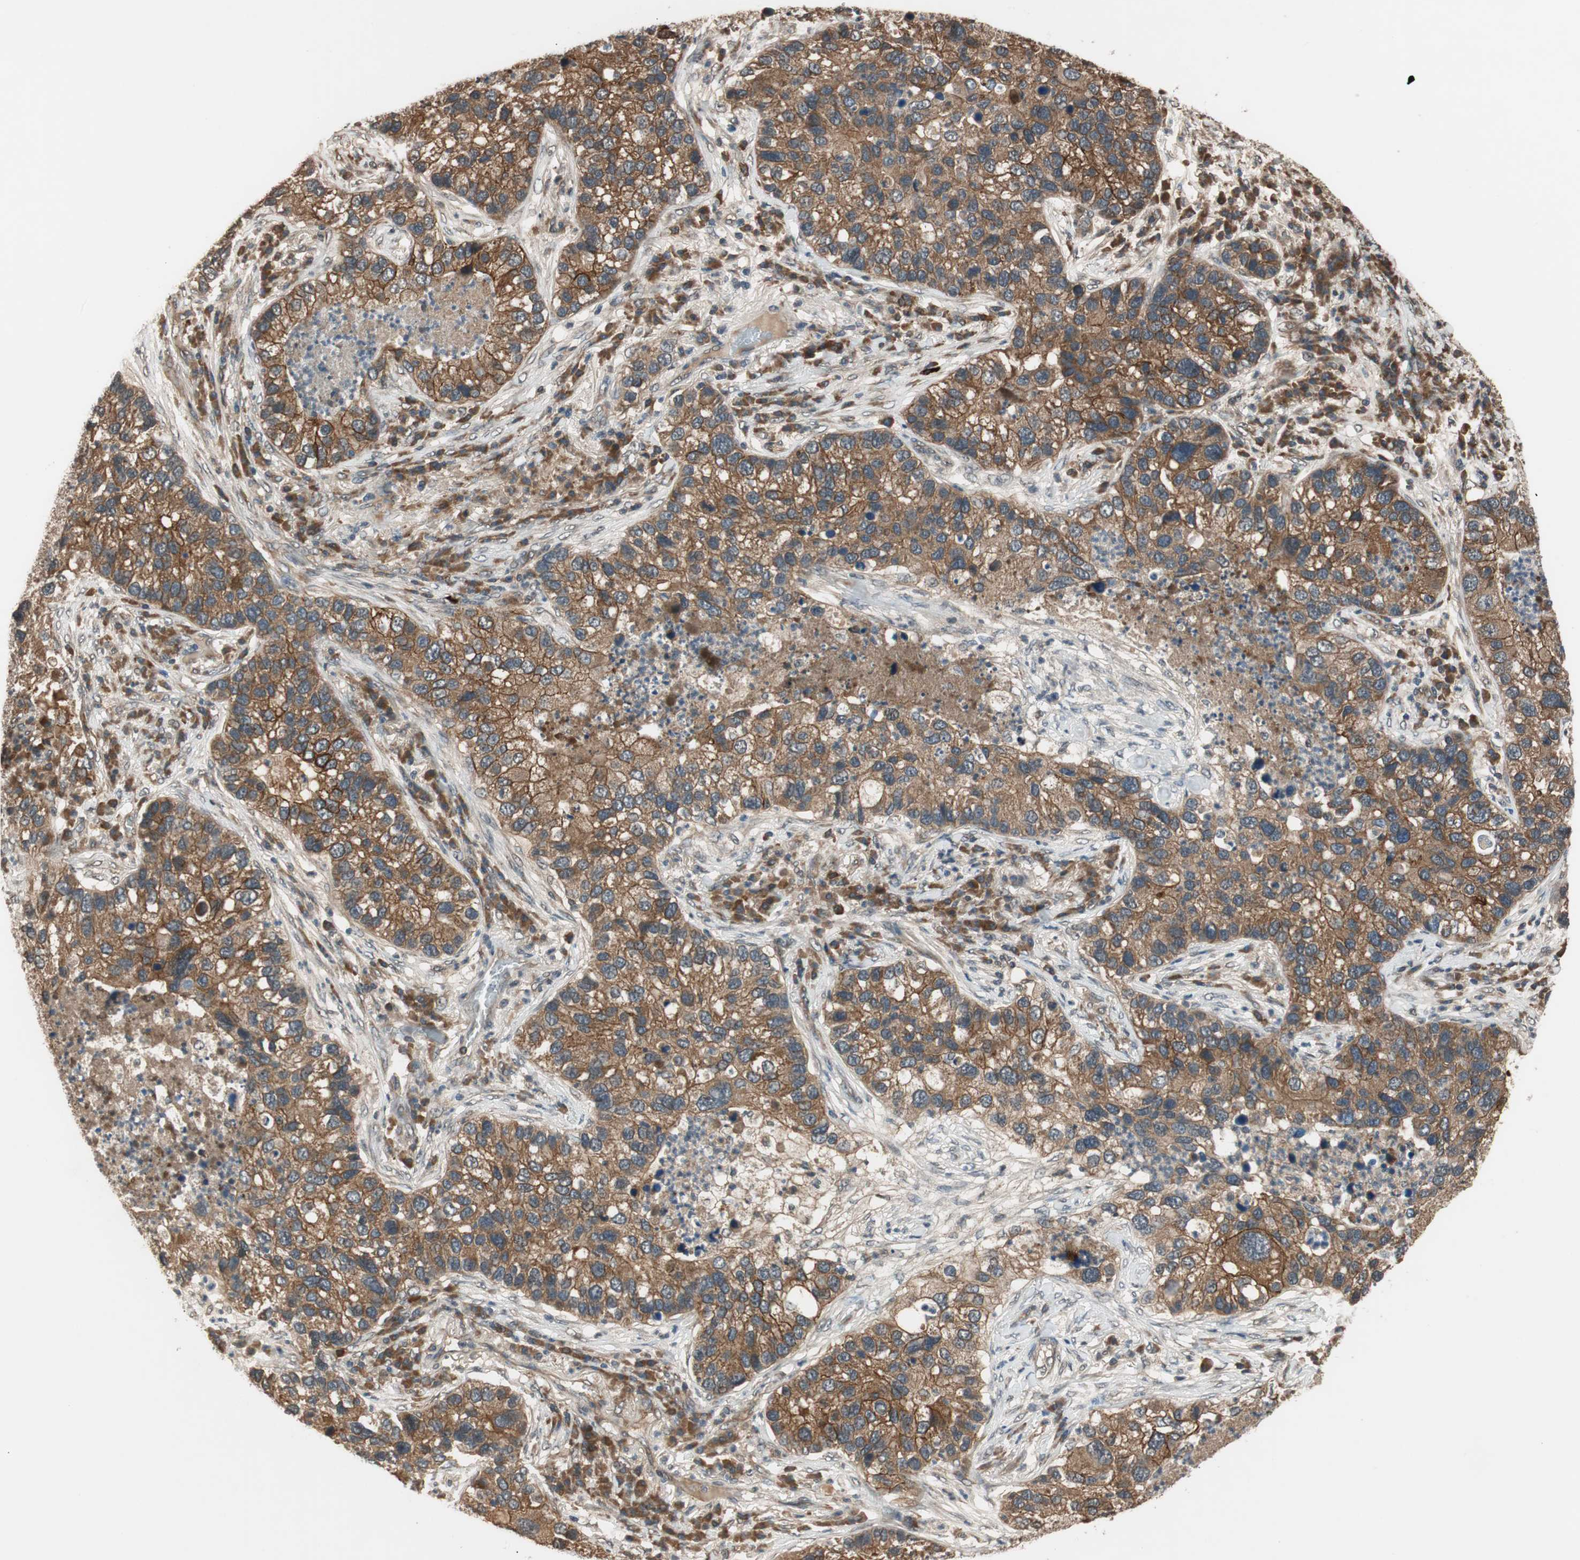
{"staining": {"intensity": "strong", "quantity": ">75%", "location": "cytoplasmic/membranous"}, "tissue": "lung cancer", "cell_type": "Tumor cells", "image_type": "cancer", "snomed": [{"axis": "morphology", "description": "Normal tissue, NOS"}, {"axis": "morphology", "description": "Adenocarcinoma, NOS"}, {"axis": "topography", "description": "Bronchus"}, {"axis": "topography", "description": "Lung"}], "caption": "DAB immunohistochemical staining of human lung adenocarcinoma reveals strong cytoplasmic/membranous protein positivity in approximately >75% of tumor cells.", "gene": "TMEM230", "patient": {"sex": "male", "age": 54}}